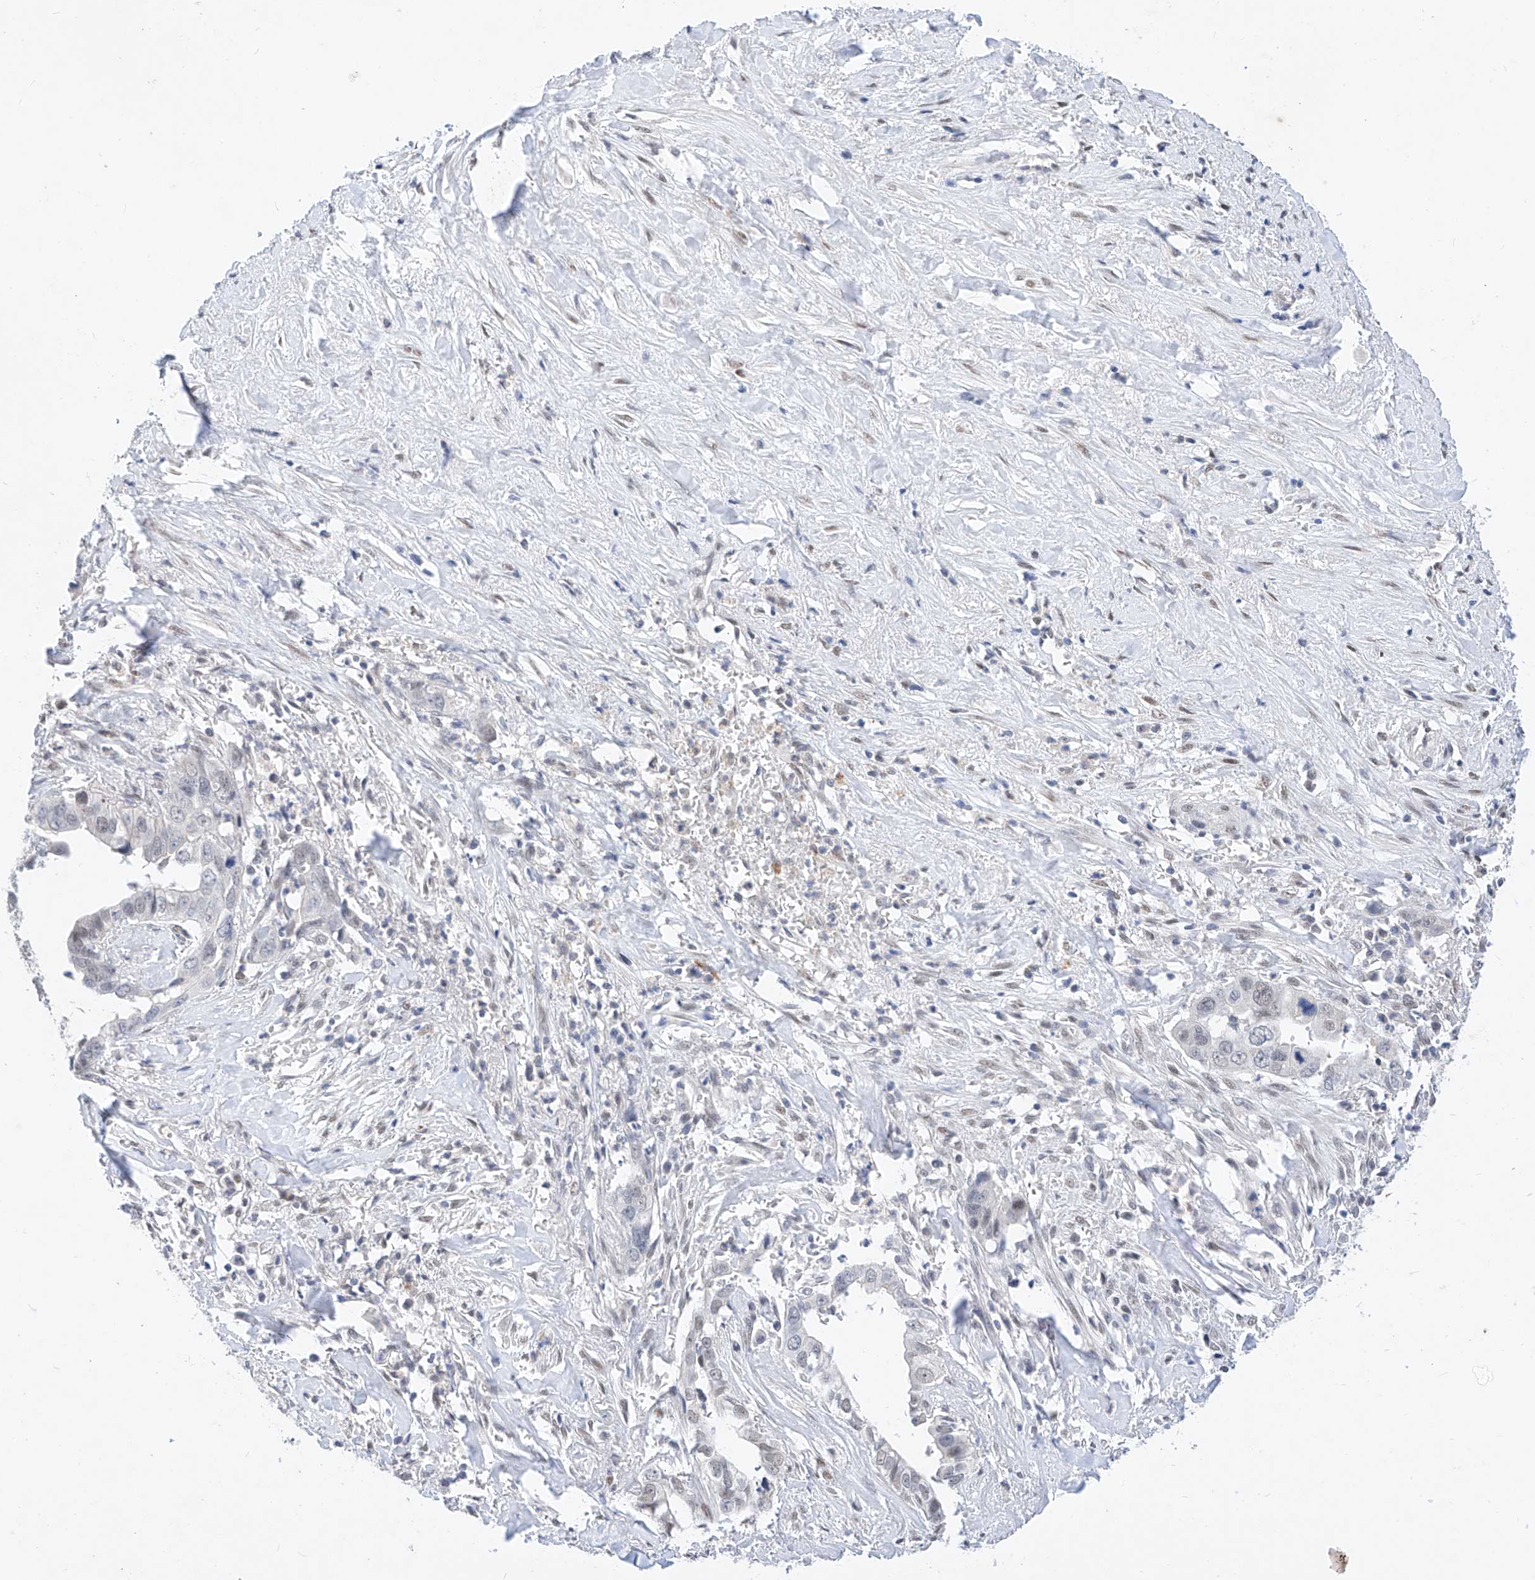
{"staining": {"intensity": "weak", "quantity": "<25%", "location": "nuclear"}, "tissue": "liver cancer", "cell_type": "Tumor cells", "image_type": "cancer", "snomed": [{"axis": "morphology", "description": "Cholangiocarcinoma"}, {"axis": "topography", "description": "Liver"}], "caption": "IHC image of human liver cancer stained for a protein (brown), which reveals no positivity in tumor cells.", "gene": "KCNJ1", "patient": {"sex": "female", "age": 79}}